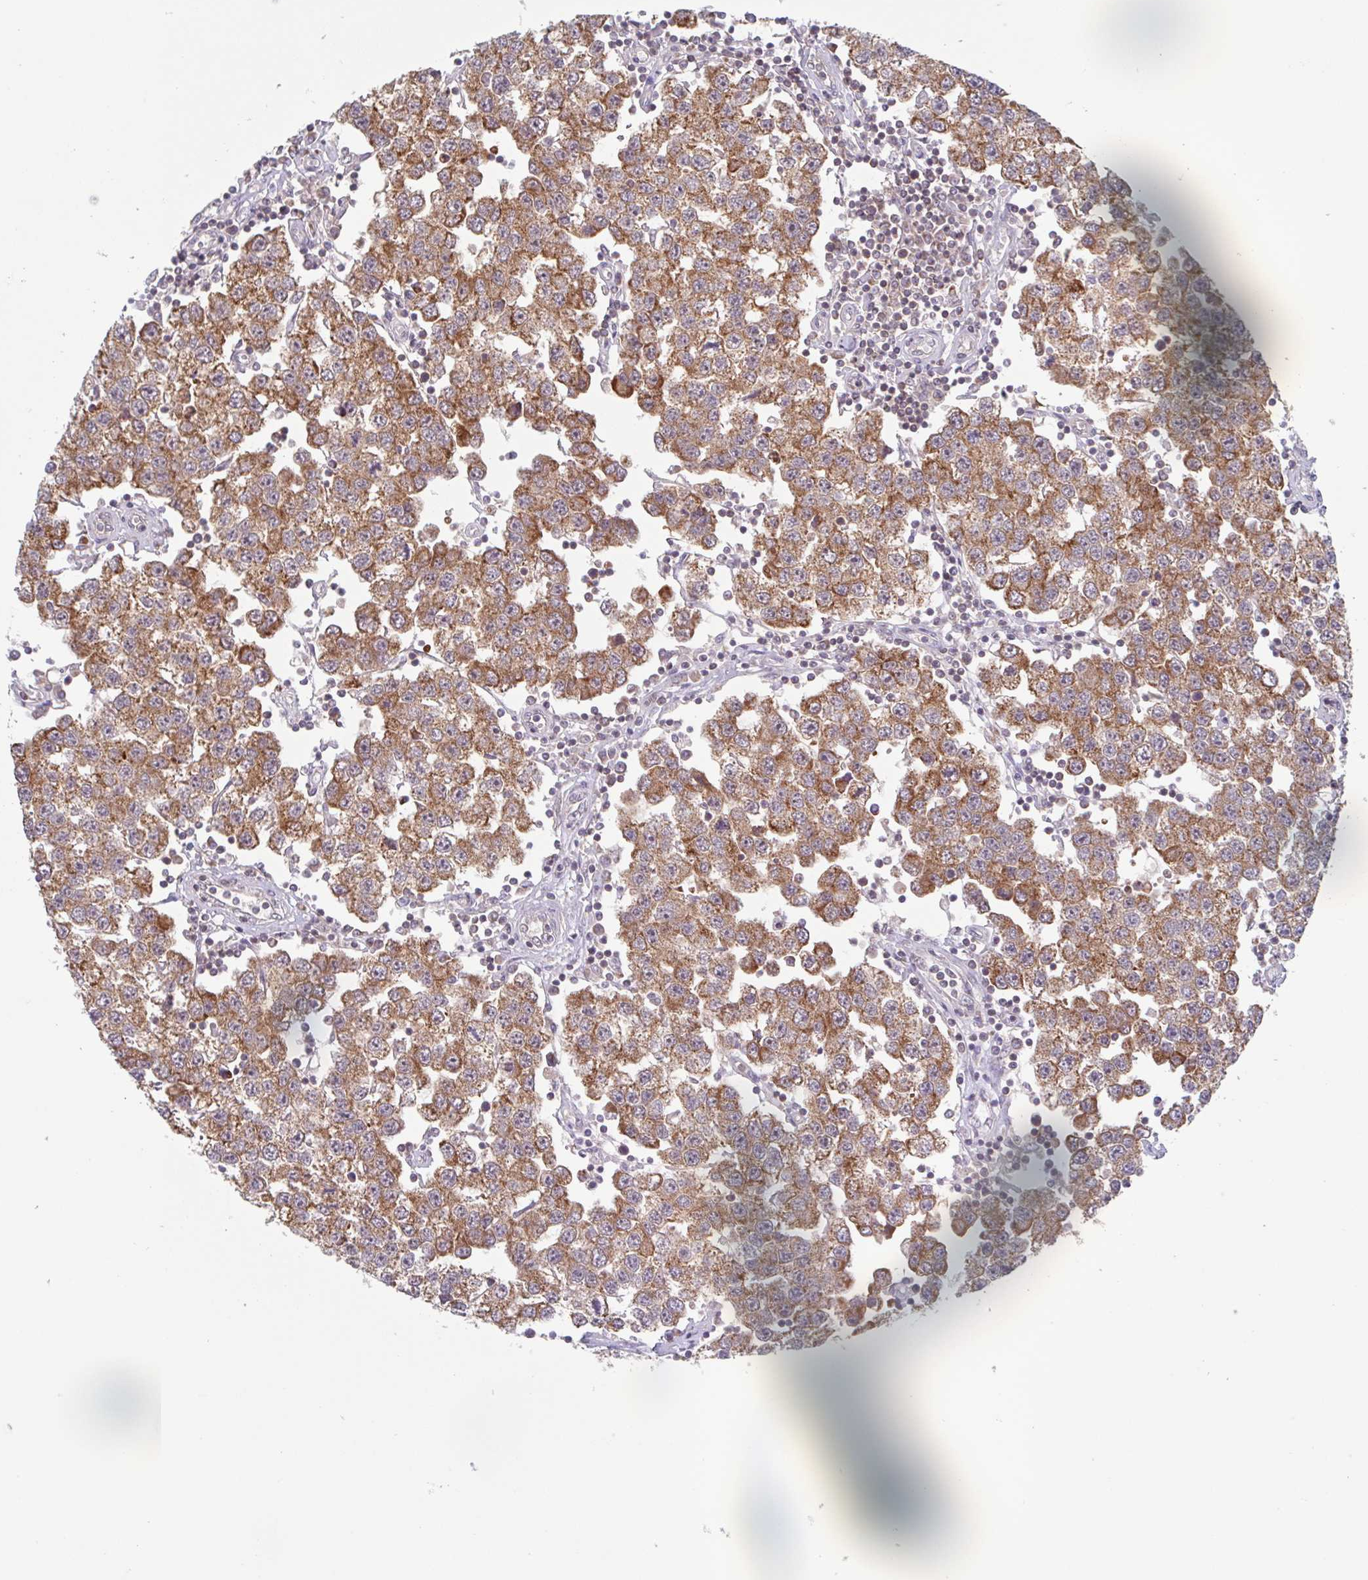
{"staining": {"intensity": "moderate", "quantity": ">75%", "location": "cytoplasmic/membranous"}, "tissue": "testis cancer", "cell_type": "Tumor cells", "image_type": "cancer", "snomed": [{"axis": "morphology", "description": "Seminoma, NOS"}, {"axis": "topography", "description": "Testis"}], "caption": "Testis cancer (seminoma) was stained to show a protein in brown. There is medium levels of moderate cytoplasmic/membranous positivity in about >75% of tumor cells.", "gene": "SURF1", "patient": {"sex": "male", "age": 34}}